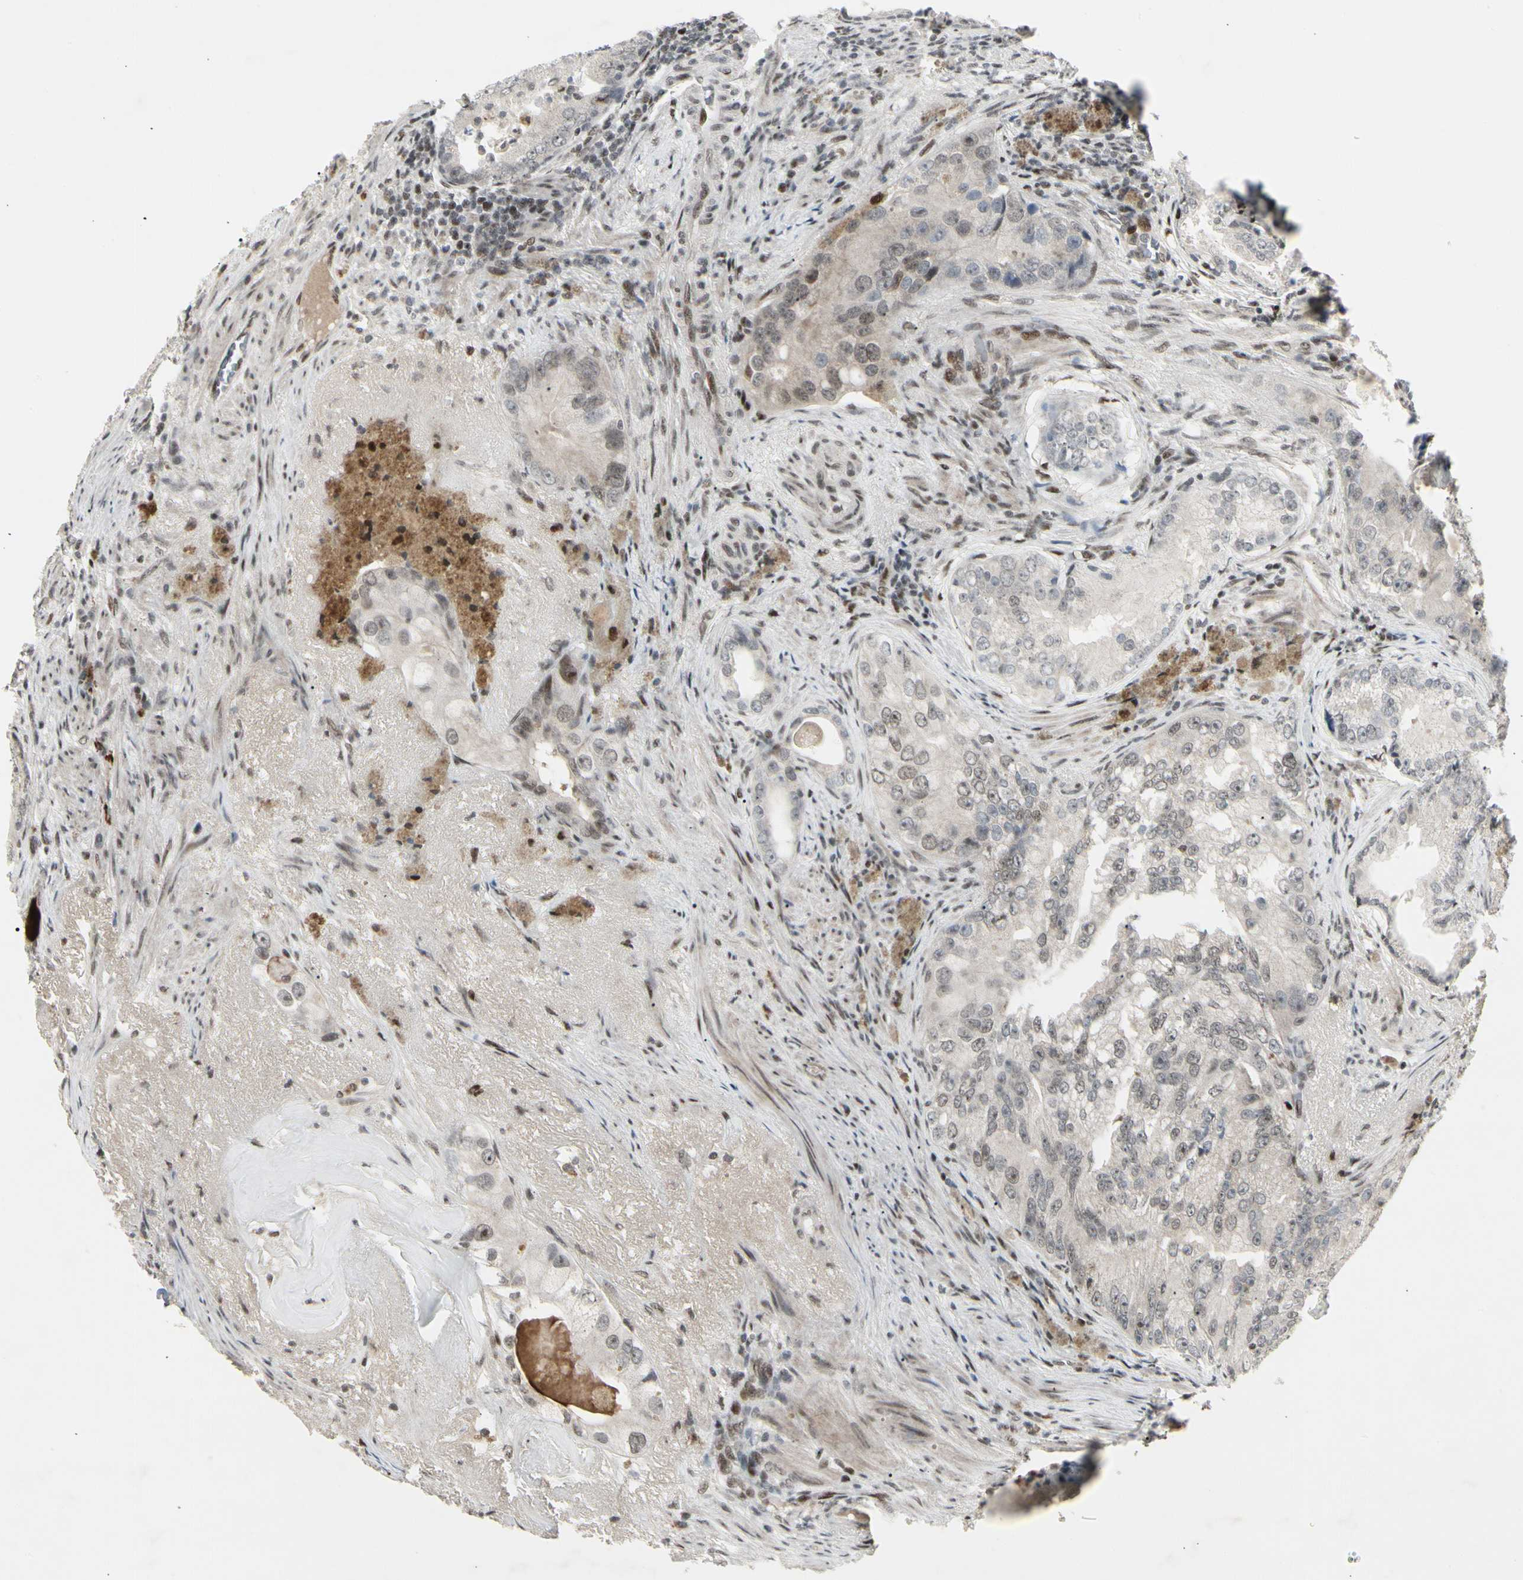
{"staining": {"intensity": "negative", "quantity": "none", "location": "none"}, "tissue": "prostate cancer", "cell_type": "Tumor cells", "image_type": "cancer", "snomed": [{"axis": "morphology", "description": "Adenocarcinoma, High grade"}, {"axis": "topography", "description": "Prostate"}], "caption": "An immunohistochemistry image of high-grade adenocarcinoma (prostate) is shown. There is no staining in tumor cells of high-grade adenocarcinoma (prostate).", "gene": "FOXJ2", "patient": {"sex": "male", "age": 66}}